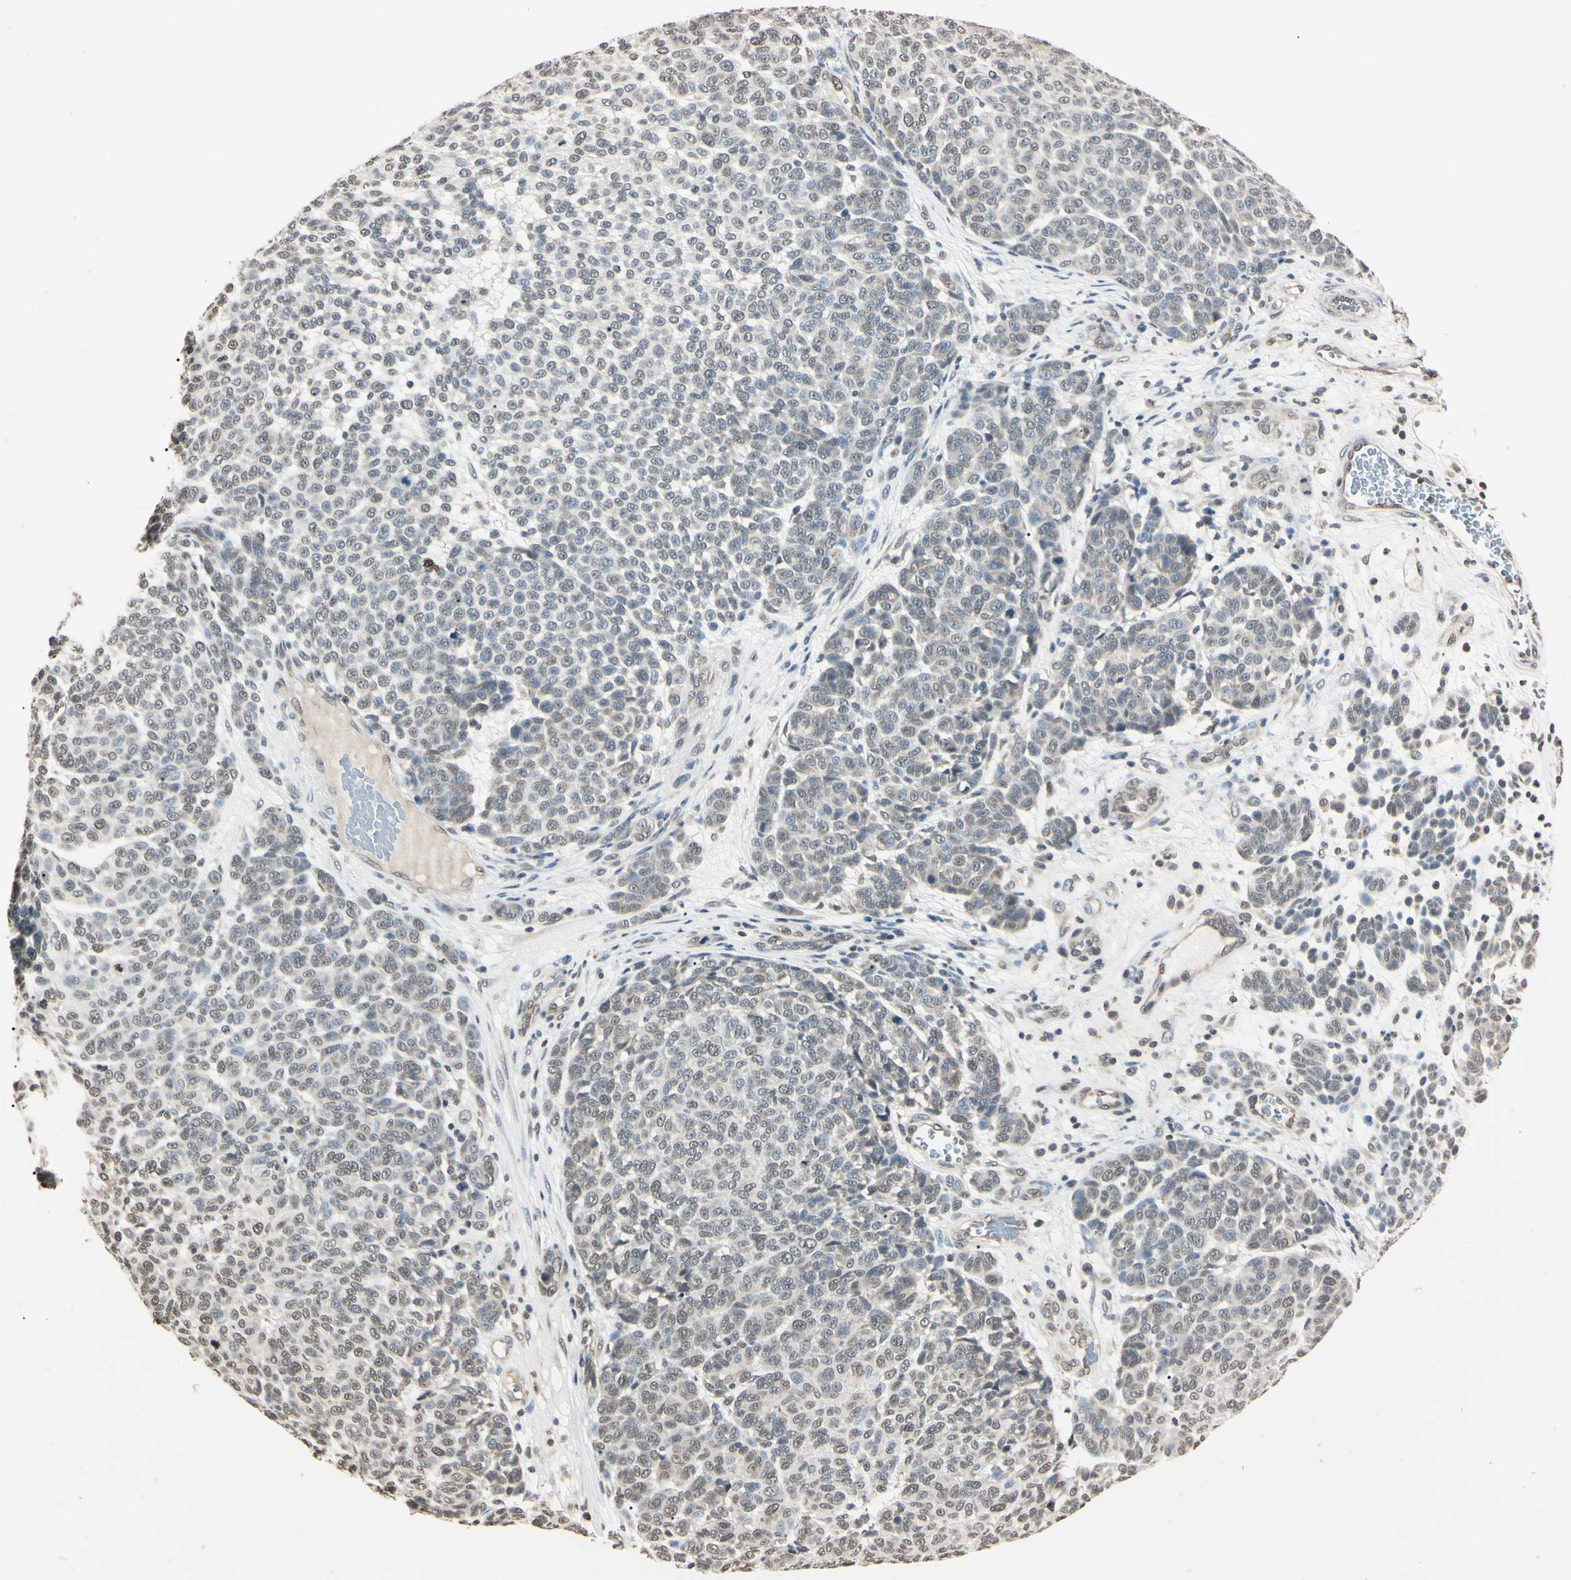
{"staining": {"intensity": "weak", "quantity": "25%-75%", "location": "nuclear"}, "tissue": "melanoma", "cell_type": "Tumor cells", "image_type": "cancer", "snomed": [{"axis": "morphology", "description": "Malignant melanoma, NOS"}, {"axis": "topography", "description": "Skin"}], "caption": "Immunohistochemistry (DAB (3,3'-diaminobenzidine)) staining of melanoma demonstrates weak nuclear protein expression in approximately 25%-75% of tumor cells.", "gene": "CDC45", "patient": {"sex": "male", "age": 59}}